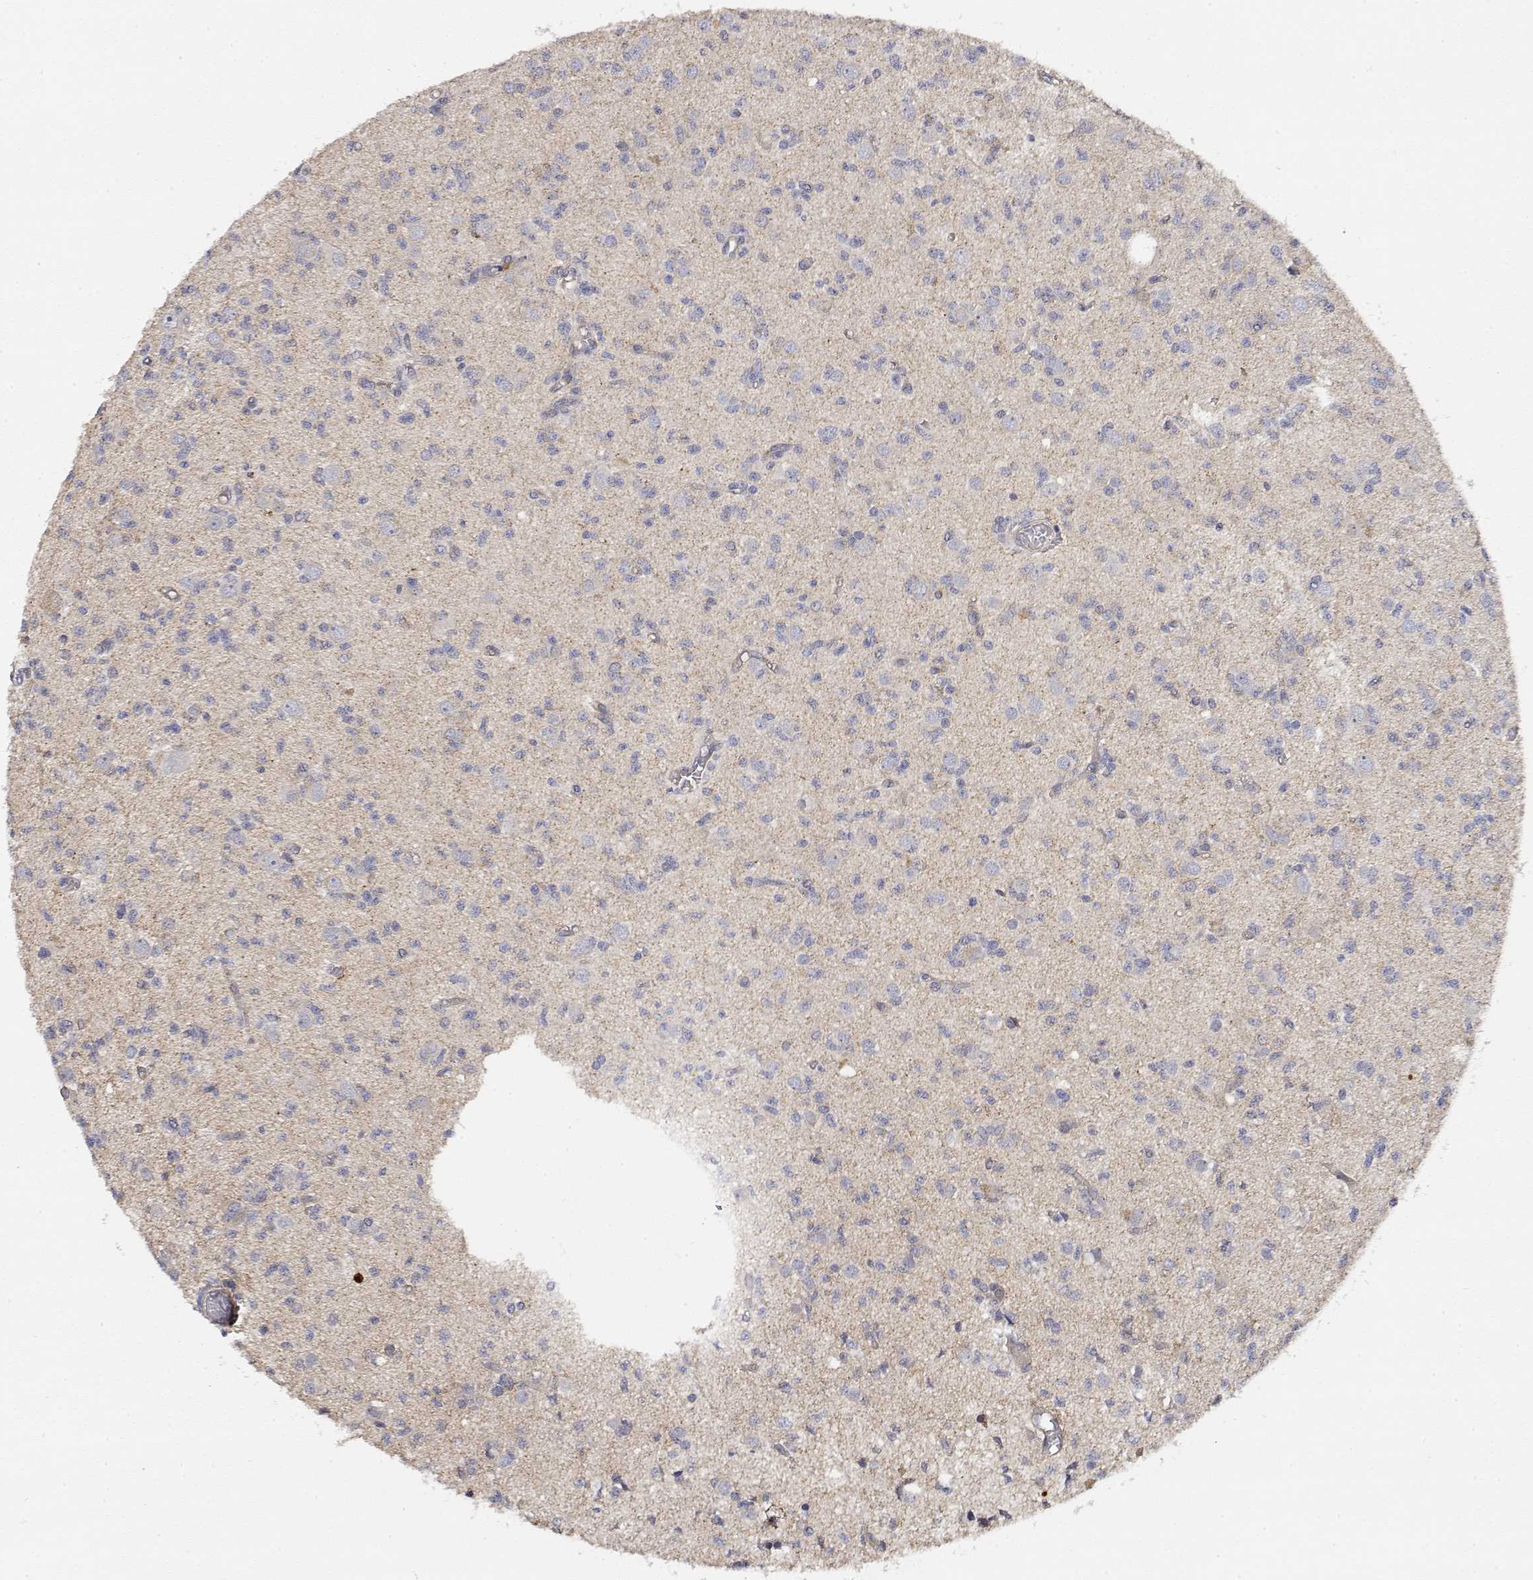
{"staining": {"intensity": "negative", "quantity": "none", "location": "none"}, "tissue": "glioma", "cell_type": "Tumor cells", "image_type": "cancer", "snomed": [{"axis": "morphology", "description": "Glioma, malignant, Low grade"}, {"axis": "topography", "description": "Brain"}], "caption": "Tumor cells show no significant protein staining in malignant glioma (low-grade). Nuclei are stained in blue.", "gene": "LONRF3", "patient": {"sex": "male", "age": 64}}